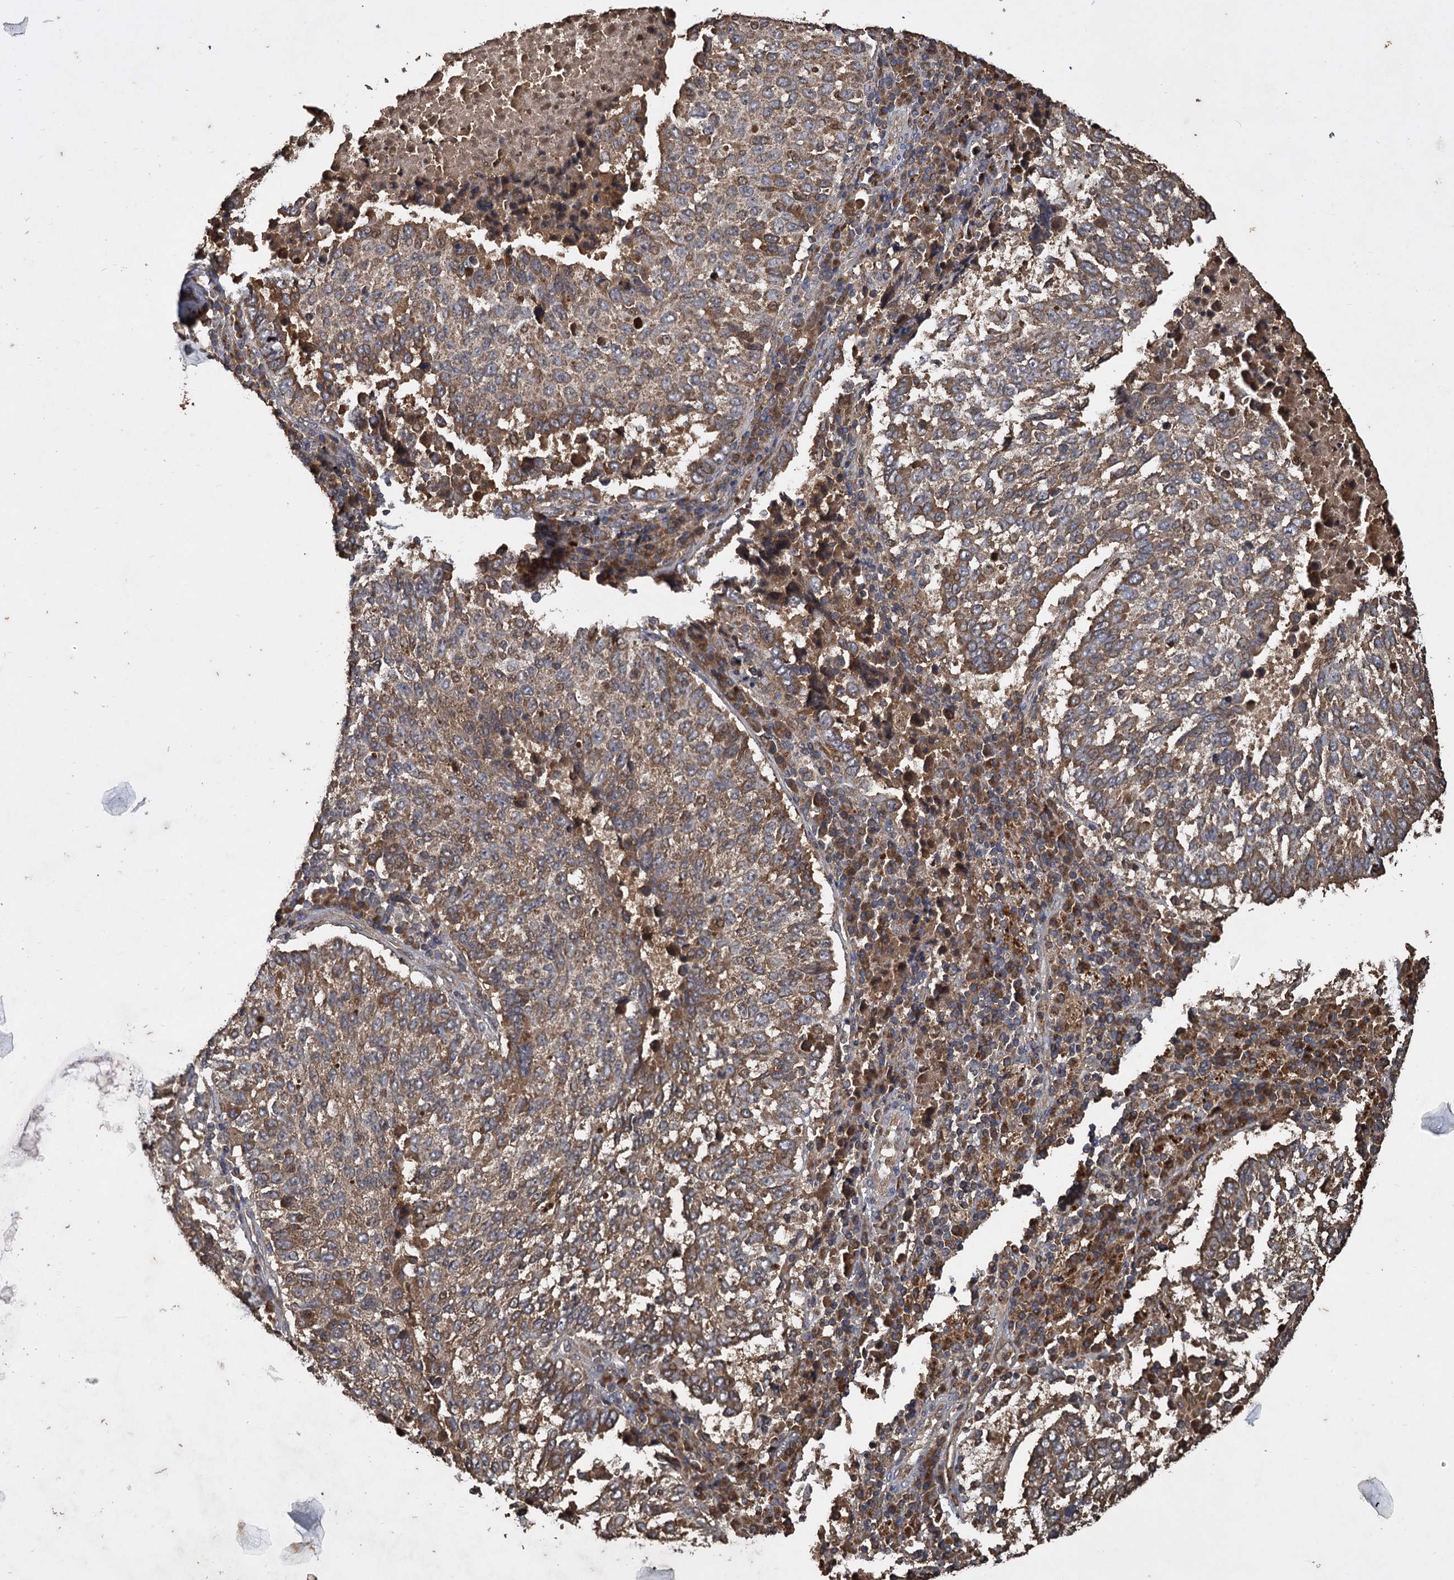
{"staining": {"intensity": "moderate", "quantity": ">75%", "location": "cytoplasmic/membranous"}, "tissue": "lung cancer", "cell_type": "Tumor cells", "image_type": "cancer", "snomed": [{"axis": "morphology", "description": "Squamous cell carcinoma, NOS"}, {"axis": "topography", "description": "Lung"}], "caption": "Protein expression analysis of lung cancer (squamous cell carcinoma) reveals moderate cytoplasmic/membranous expression in approximately >75% of tumor cells. (DAB = brown stain, brightfield microscopy at high magnification).", "gene": "GCLC", "patient": {"sex": "male", "age": 73}}